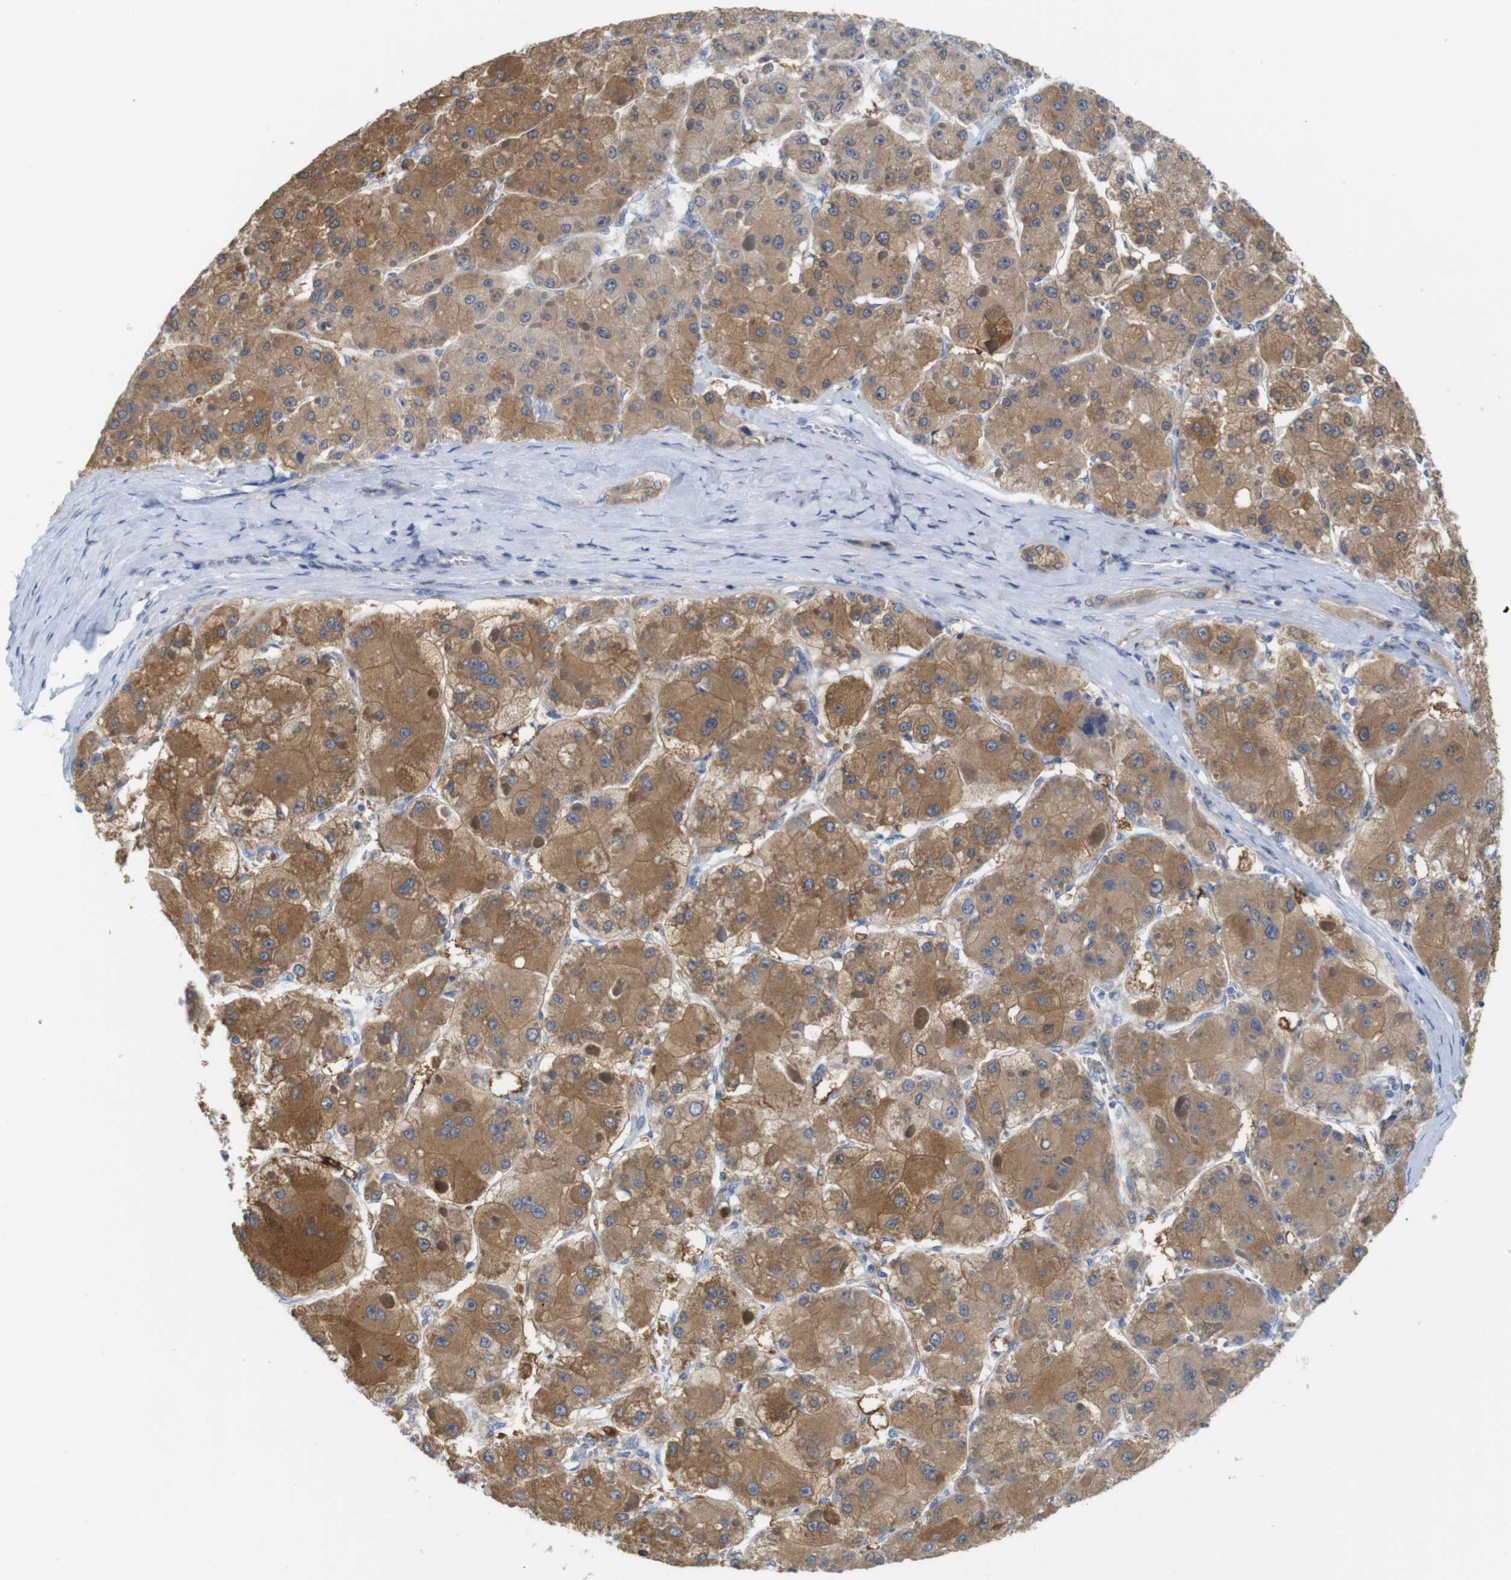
{"staining": {"intensity": "moderate", "quantity": ">75%", "location": "cytoplasmic/membranous"}, "tissue": "liver cancer", "cell_type": "Tumor cells", "image_type": "cancer", "snomed": [{"axis": "morphology", "description": "Carcinoma, Hepatocellular, NOS"}, {"axis": "topography", "description": "Liver"}], "caption": "The immunohistochemical stain shows moderate cytoplasmic/membranous expression in tumor cells of liver hepatocellular carcinoma tissue. (IHC, brightfield microscopy, high magnification).", "gene": "NEBL", "patient": {"sex": "female", "age": 73}}